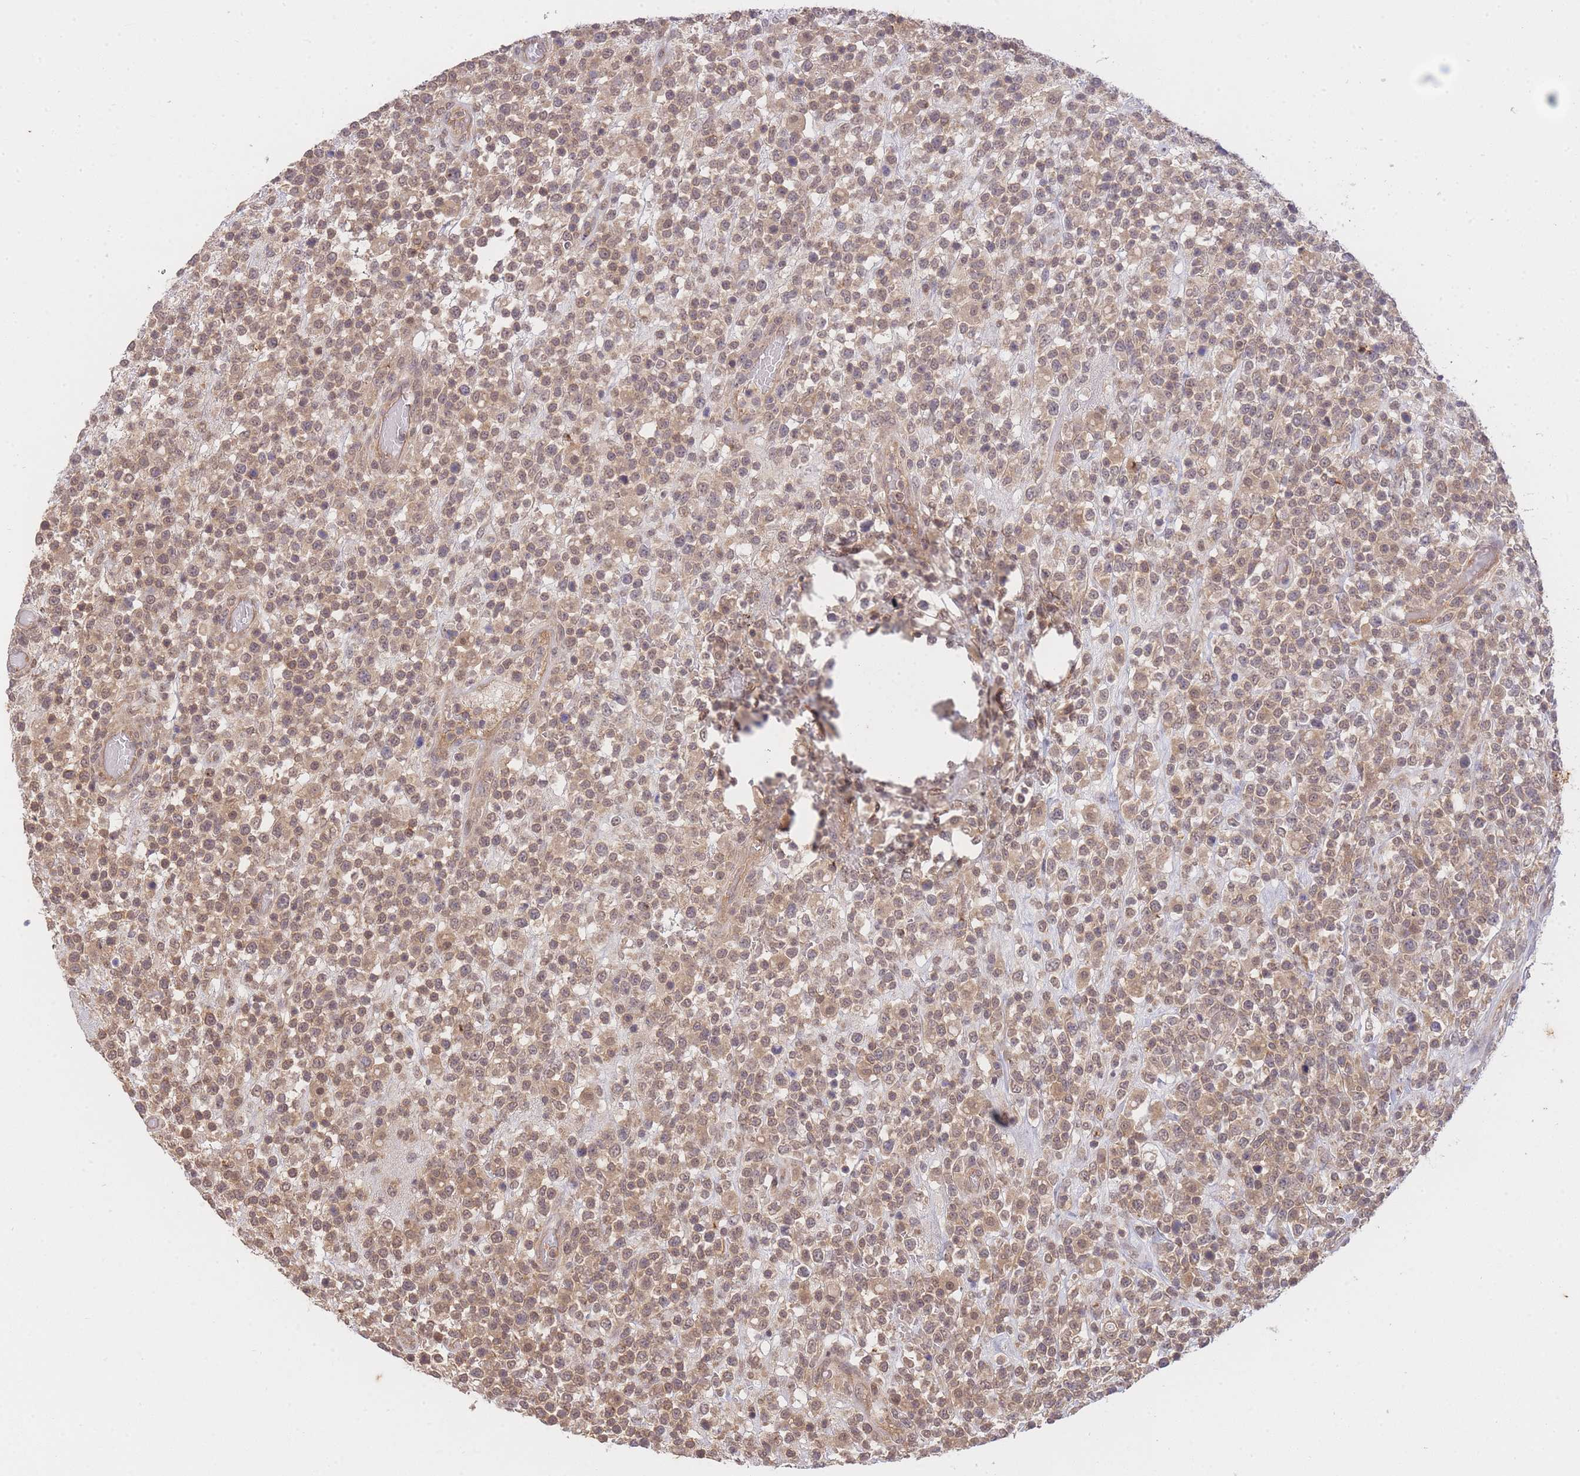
{"staining": {"intensity": "moderate", "quantity": ">75%", "location": "cytoplasmic/membranous"}, "tissue": "lymphoma", "cell_type": "Tumor cells", "image_type": "cancer", "snomed": [{"axis": "morphology", "description": "Malignant lymphoma, non-Hodgkin's type, High grade"}, {"axis": "topography", "description": "Colon"}], "caption": "IHC (DAB) staining of lymphoma shows moderate cytoplasmic/membranous protein expression in about >75% of tumor cells.", "gene": "ST8SIA4", "patient": {"sex": "female", "age": 53}}